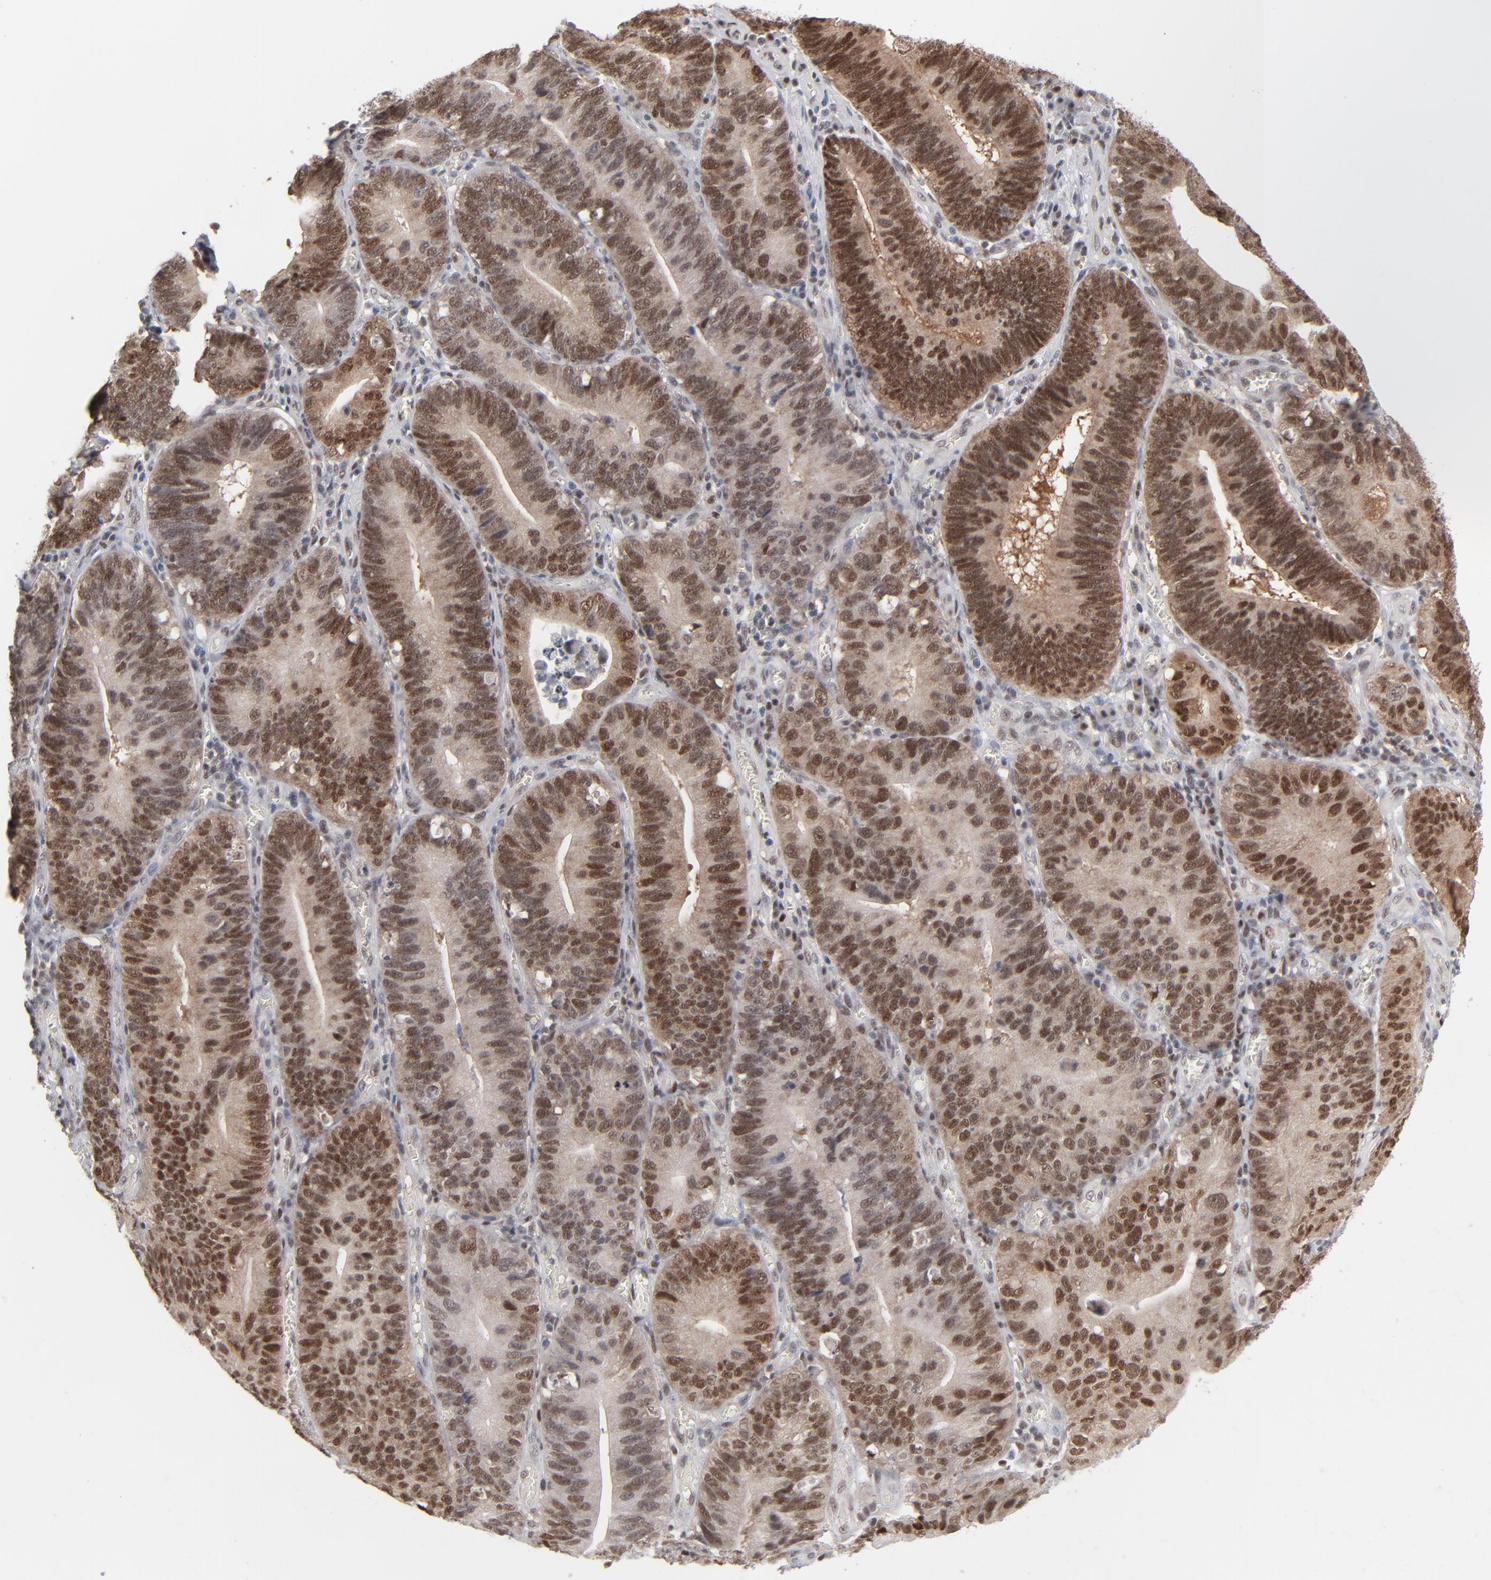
{"staining": {"intensity": "strong", "quantity": ">75%", "location": "cytoplasmic/membranous,nuclear"}, "tissue": "stomach cancer", "cell_type": "Tumor cells", "image_type": "cancer", "snomed": [{"axis": "morphology", "description": "Adenocarcinoma, NOS"}, {"axis": "topography", "description": "Stomach"}, {"axis": "topography", "description": "Gastric cardia"}], "caption": "Human stomach cancer stained with a protein marker exhibits strong staining in tumor cells.", "gene": "IRF9", "patient": {"sex": "male", "age": 59}}